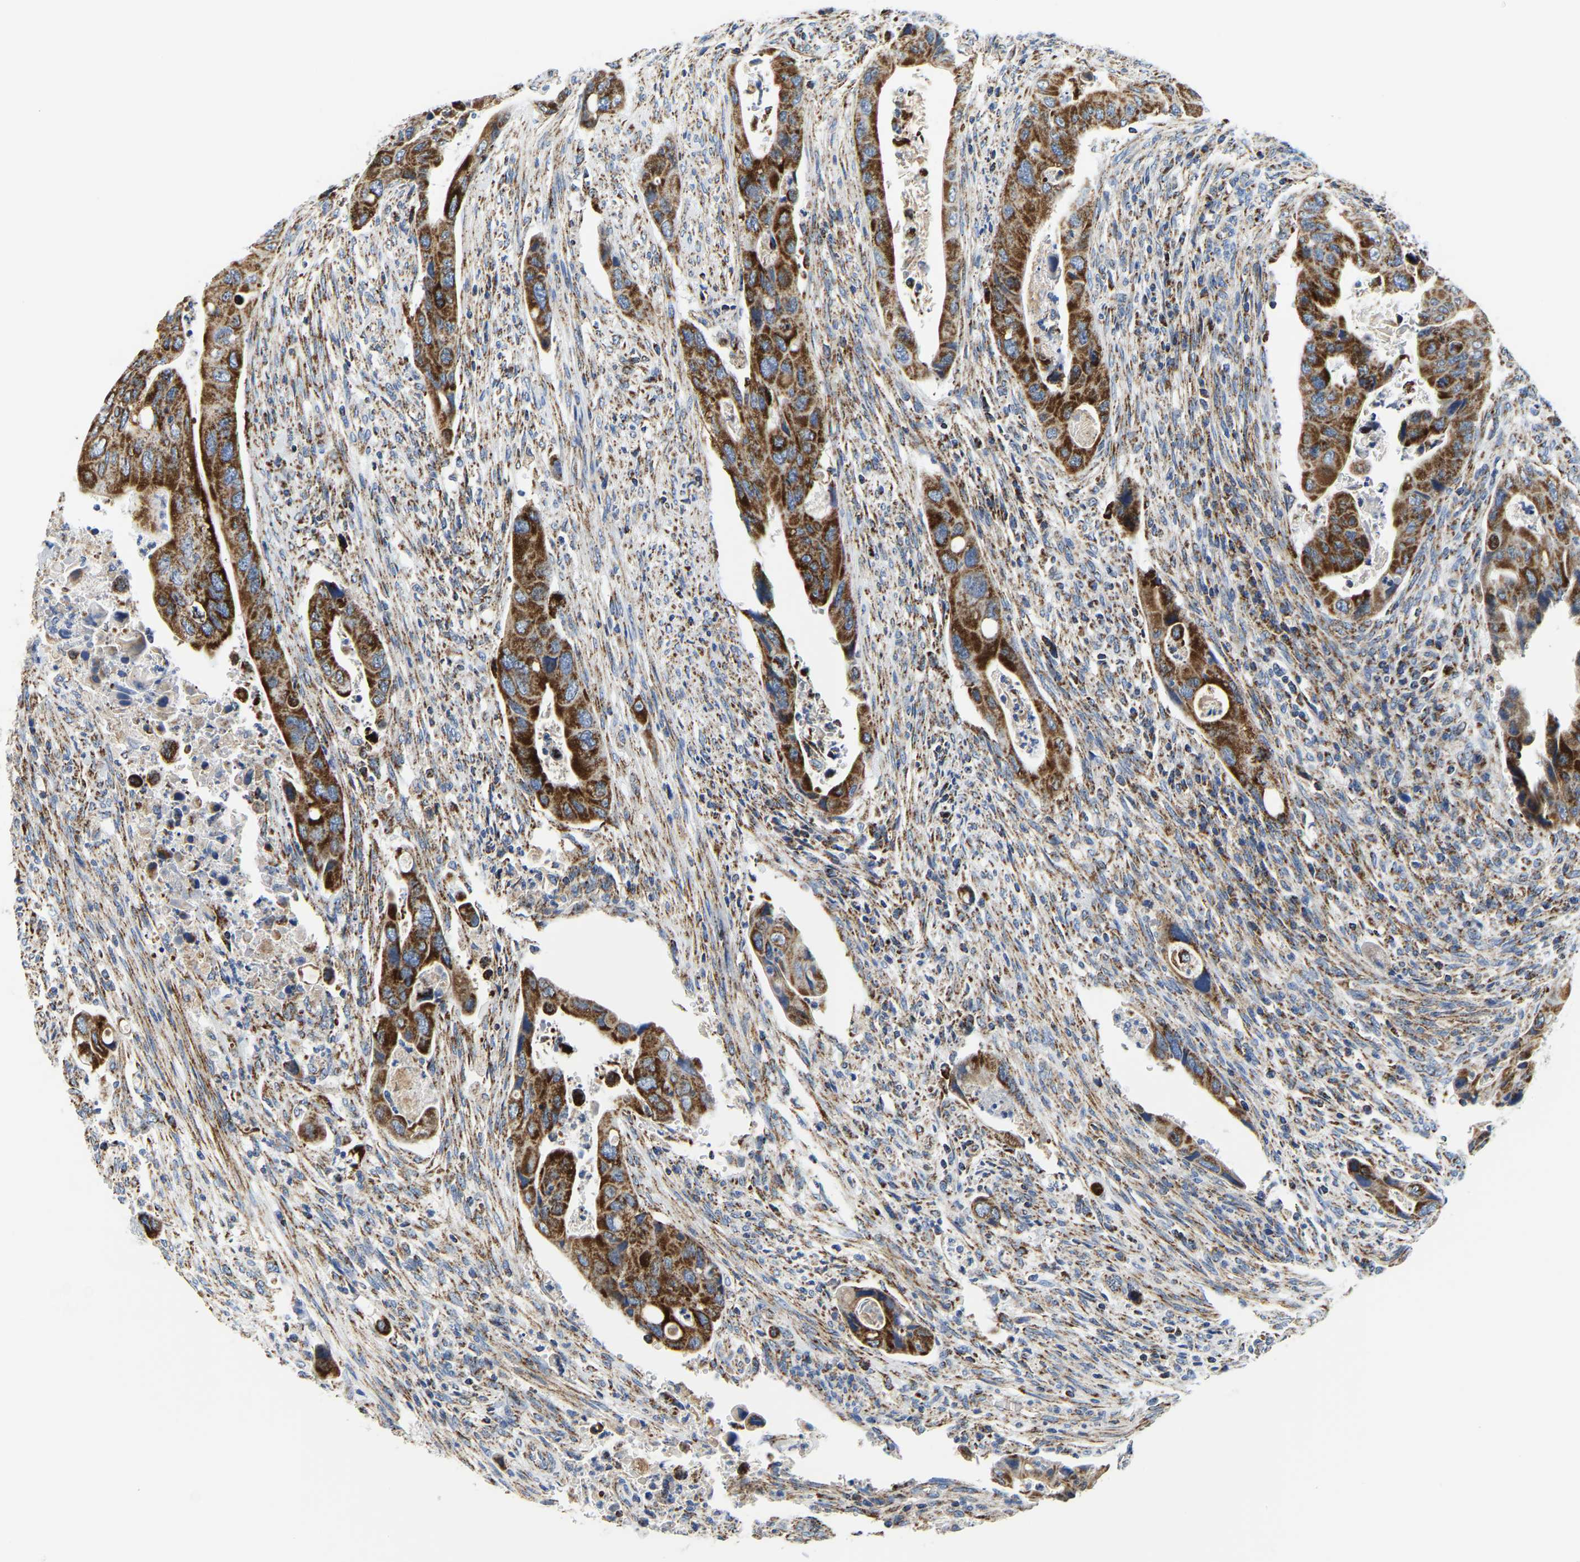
{"staining": {"intensity": "strong", "quantity": ">75%", "location": "cytoplasmic/membranous"}, "tissue": "colorectal cancer", "cell_type": "Tumor cells", "image_type": "cancer", "snomed": [{"axis": "morphology", "description": "Adenocarcinoma, NOS"}, {"axis": "topography", "description": "Rectum"}], "caption": "There is high levels of strong cytoplasmic/membranous expression in tumor cells of adenocarcinoma (colorectal), as demonstrated by immunohistochemical staining (brown color).", "gene": "SFXN1", "patient": {"sex": "female", "age": 57}}